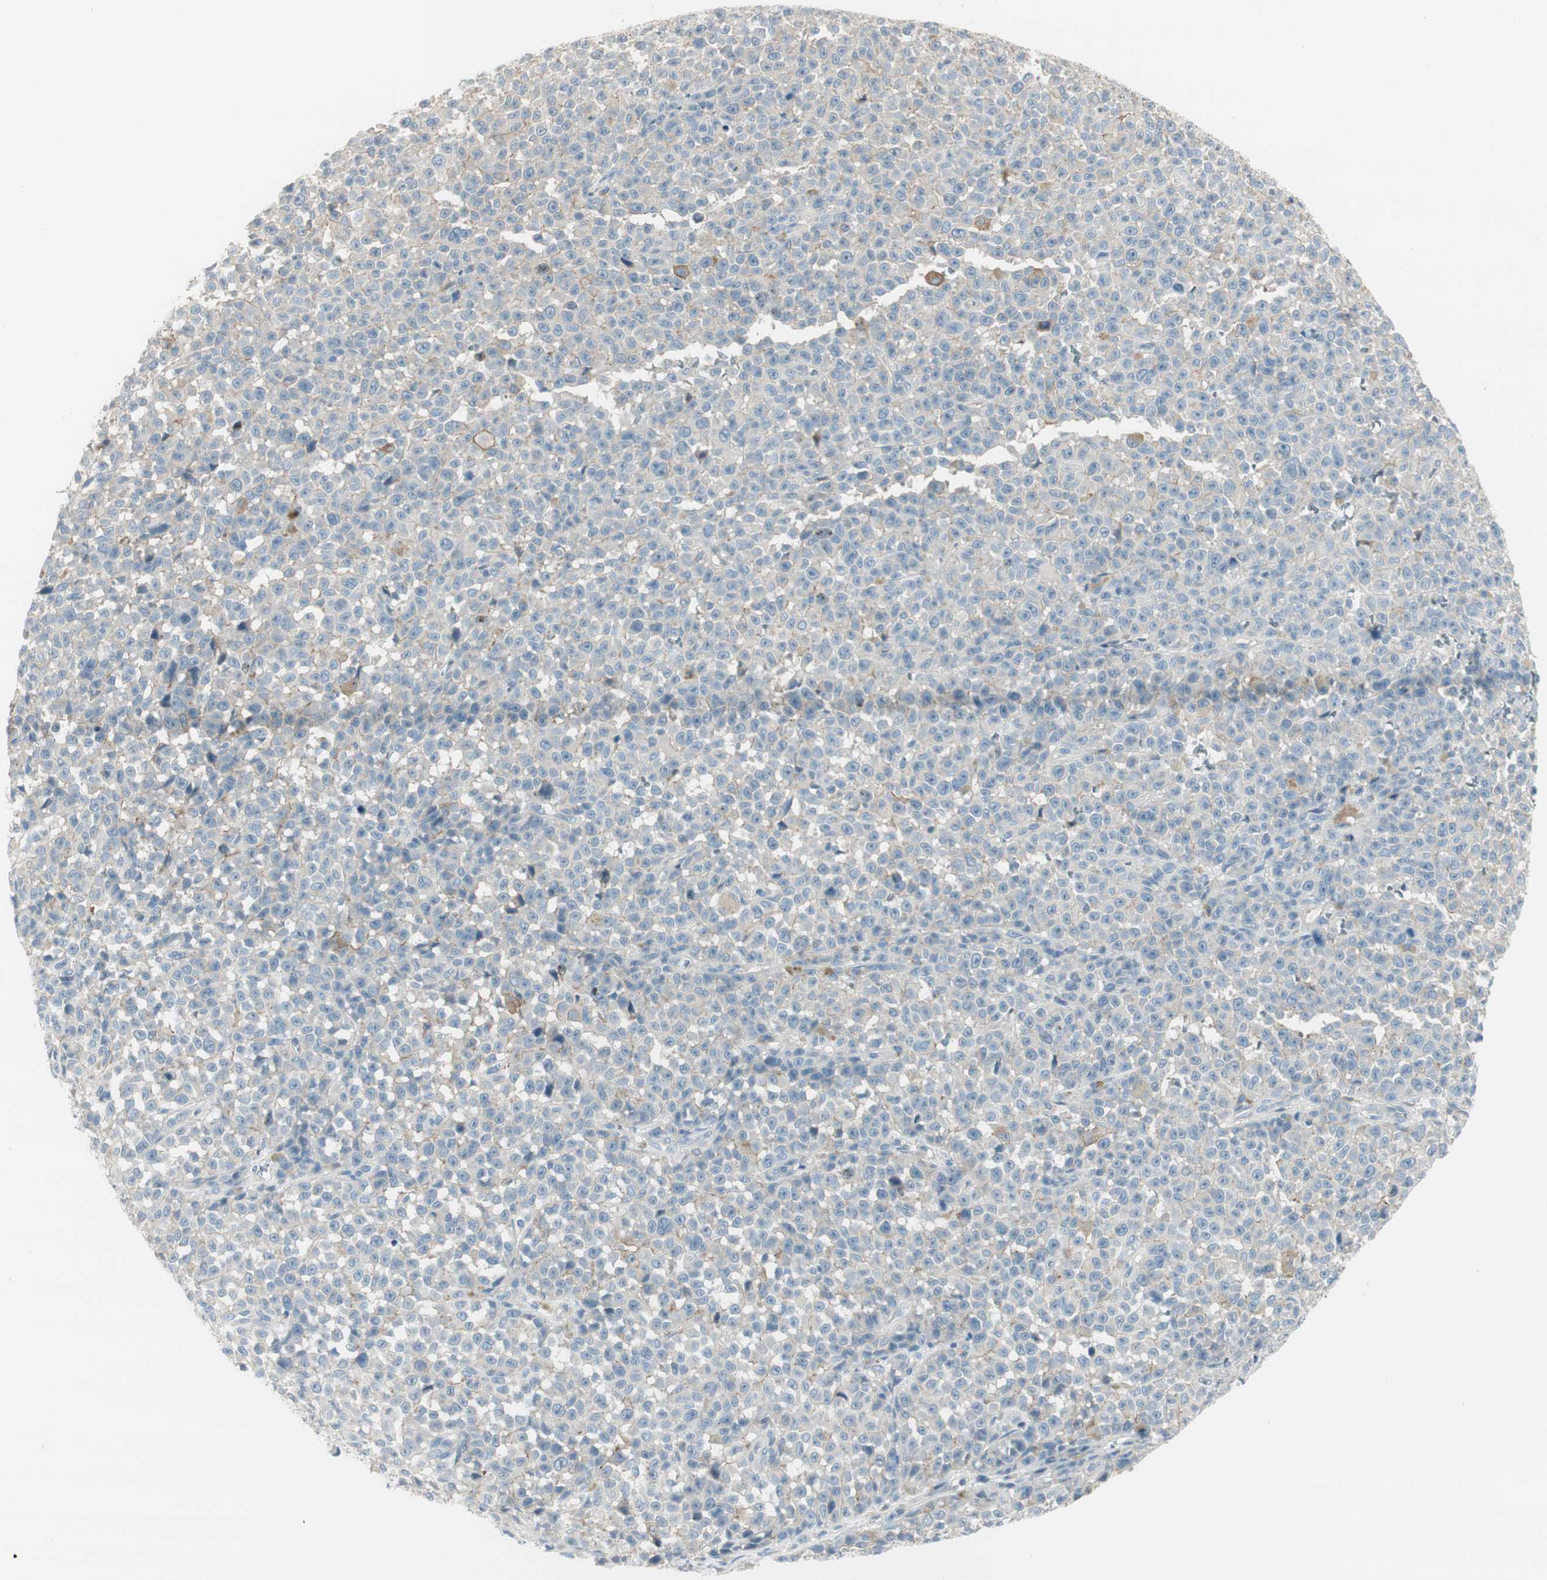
{"staining": {"intensity": "negative", "quantity": "none", "location": "none"}, "tissue": "melanoma", "cell_type": "Tumor cells", "image_type": "cancer", "snomed": [{"axis": "morphology", "description": "Malignant melanoma, NOS"}, {"axis": "topography", "description": "Skin"}], "caption": "Immunohistochemistry of human malignant melanoma displays no positivity in tumor cells. Brightfield microscopy of immunohistochemistry (IHC) stained with DAB (brown) and hematoxylin (blue), captured at high magnification.", "gene": "EVA1A", "patient": {"sex": "female", "age": 82}}